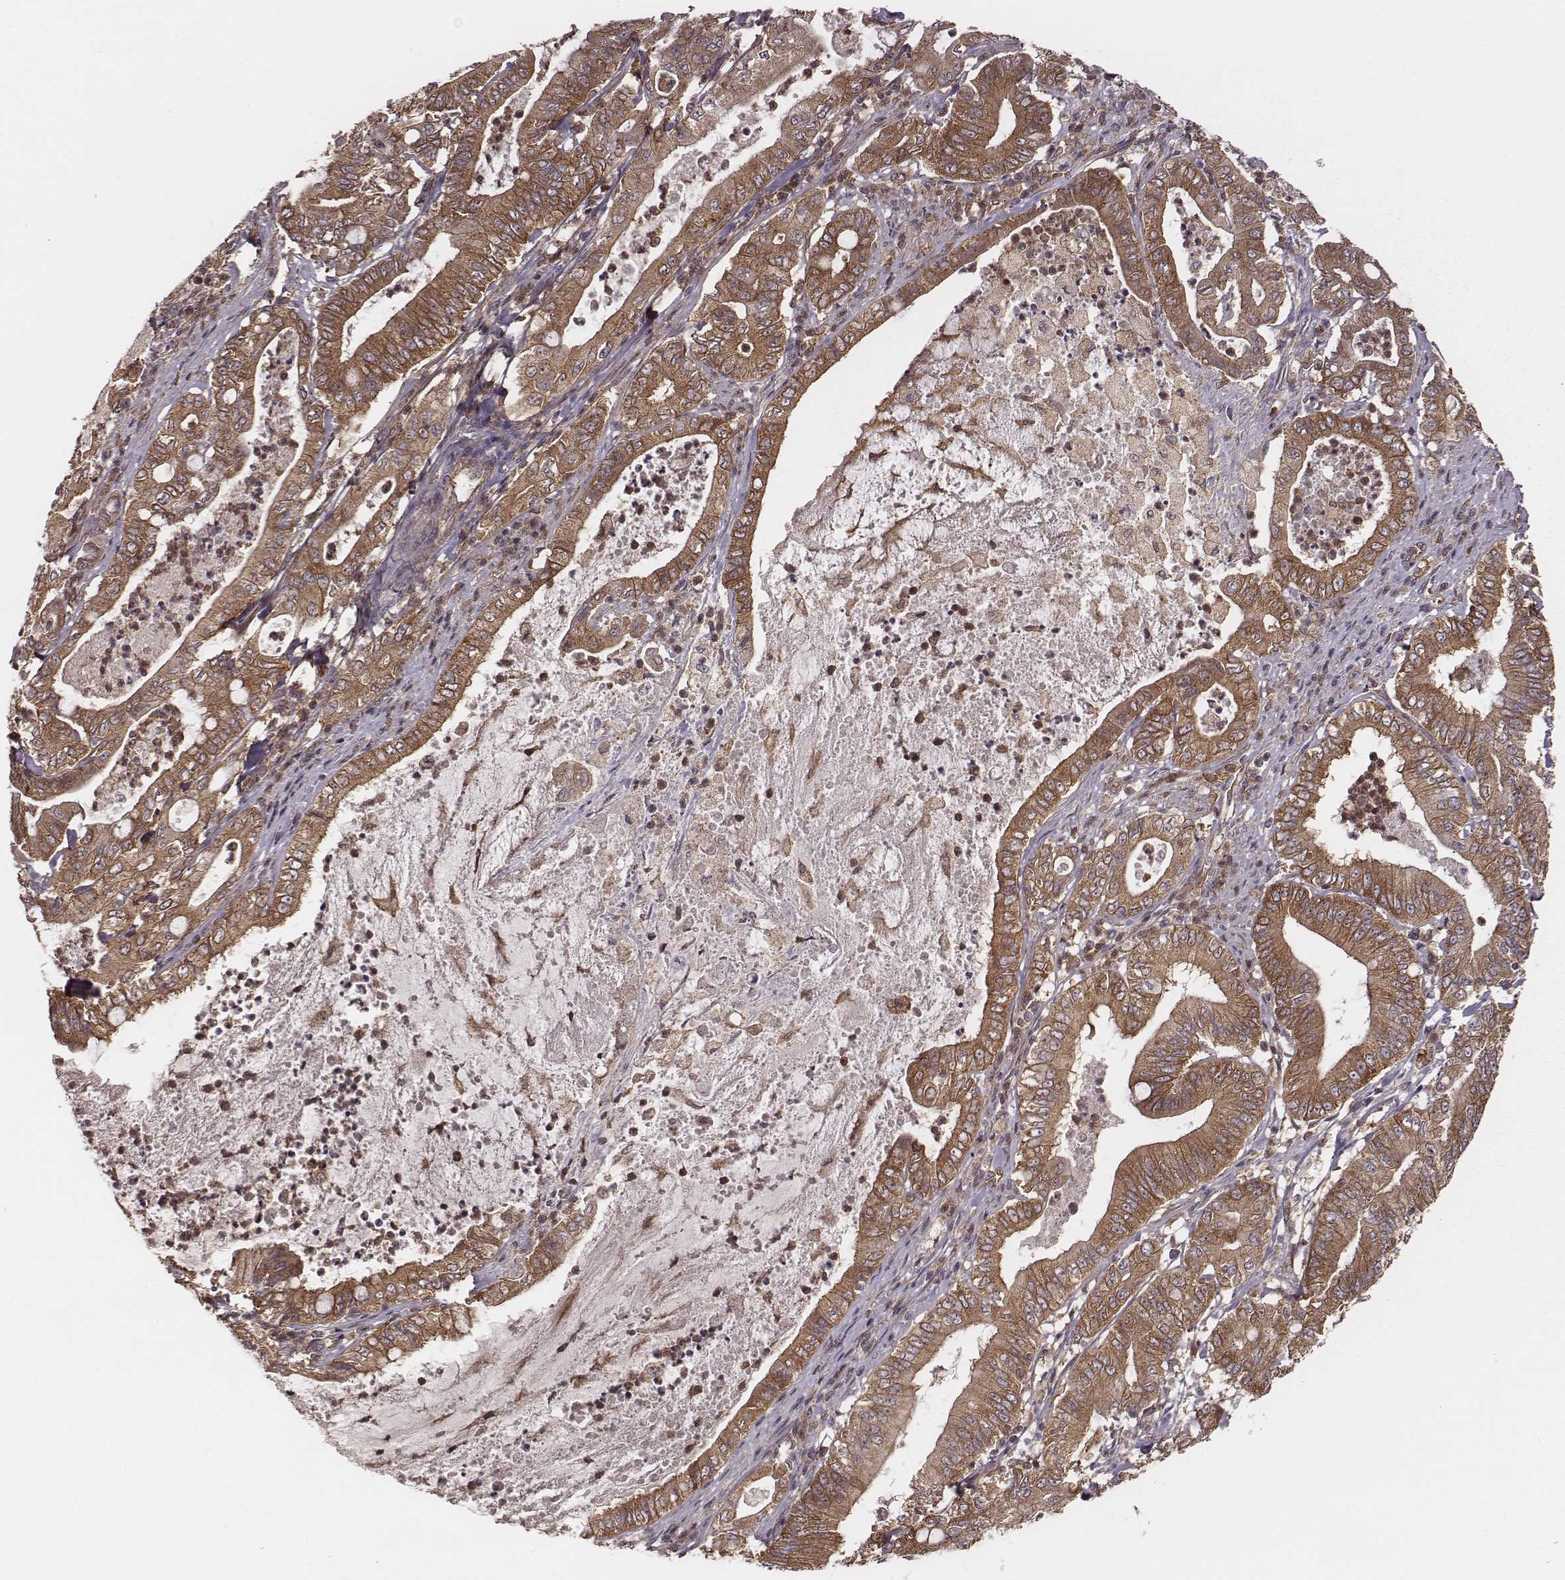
{"staining": {"intensity": "strong", "quantity": ">75%", "location": "cytoplasmic/membranous"}, "tissue": "pancreatic cancer", "cell_type": "Tumor cells", "image_type": "cancer", "snomed": [{"axis": "morphology", "description": "Adenocarcinoma, NOS"}, {"axis": "topography", "description": "Pancreas"}], "caption": "Immunohistochemical staining of human pancreatic cancer demonstrates high levels of strong cytoplasmic/membranous staining in about >75% of tumor cells.", "gene": "VPS26A", "patient": {"sex": "male", "age": 71}}